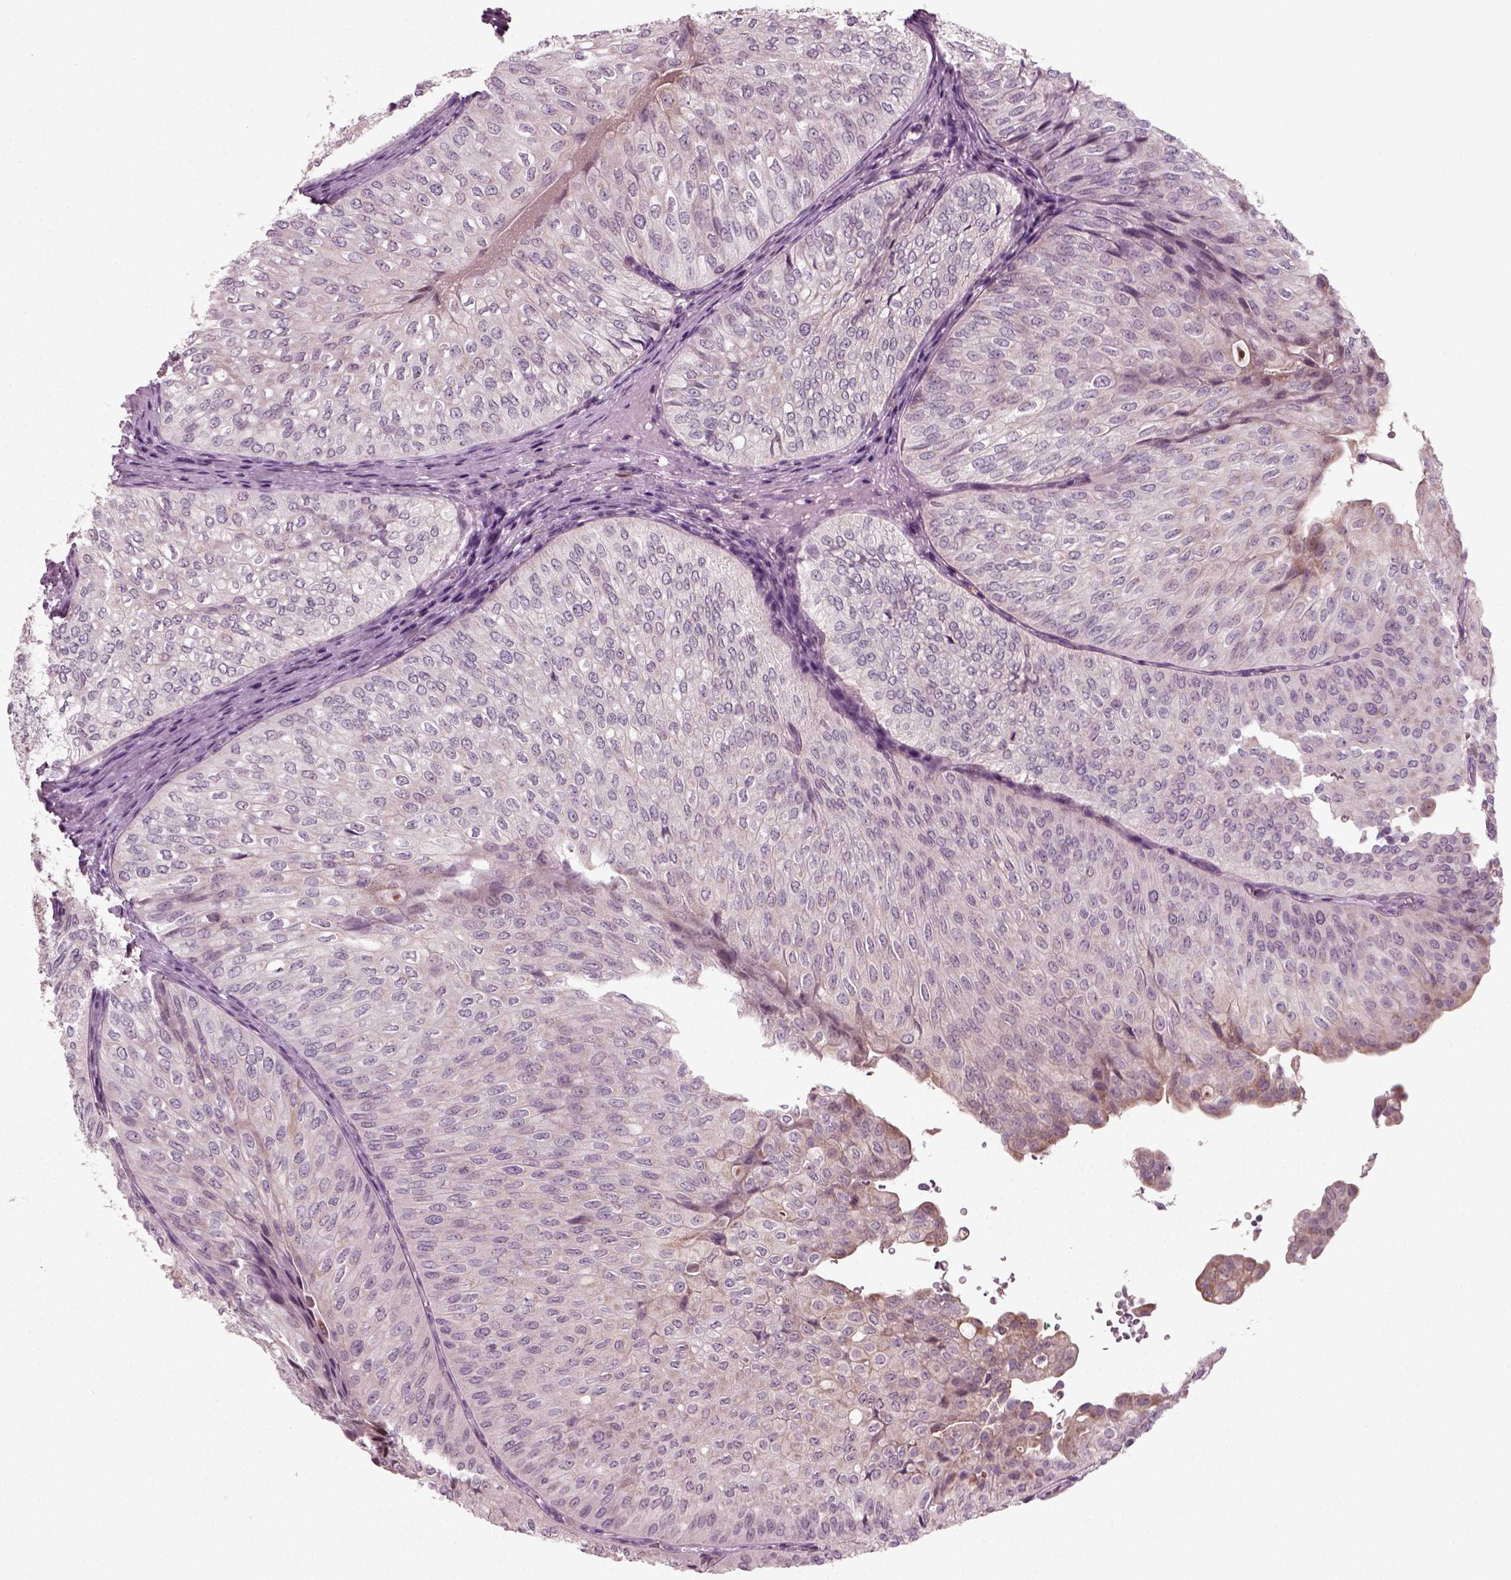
{"staining": {"intensity": "moderate", "quantity": "<25%", "location": "cytoplasmic/membranous"}, "tissue": "urothelial cancer", "cell_type": "Tumor cells", "image_type": "cancer", "snomed": [{"axis": "morphology", "description": "Urothelial carcinoma, NOS"}, {"axis": "topography", "description": "Urinary bladder"}], "caption": "Tumor cells reveal low levels of moderate cytoplasmic/membranous positivity in about <25% of cells in transitional cell carcinoma. (DAB = brown stain, brightfield microscopy at high magnification).", "gene": "RND2", "patient": {"sex": "male", "age": 62}}